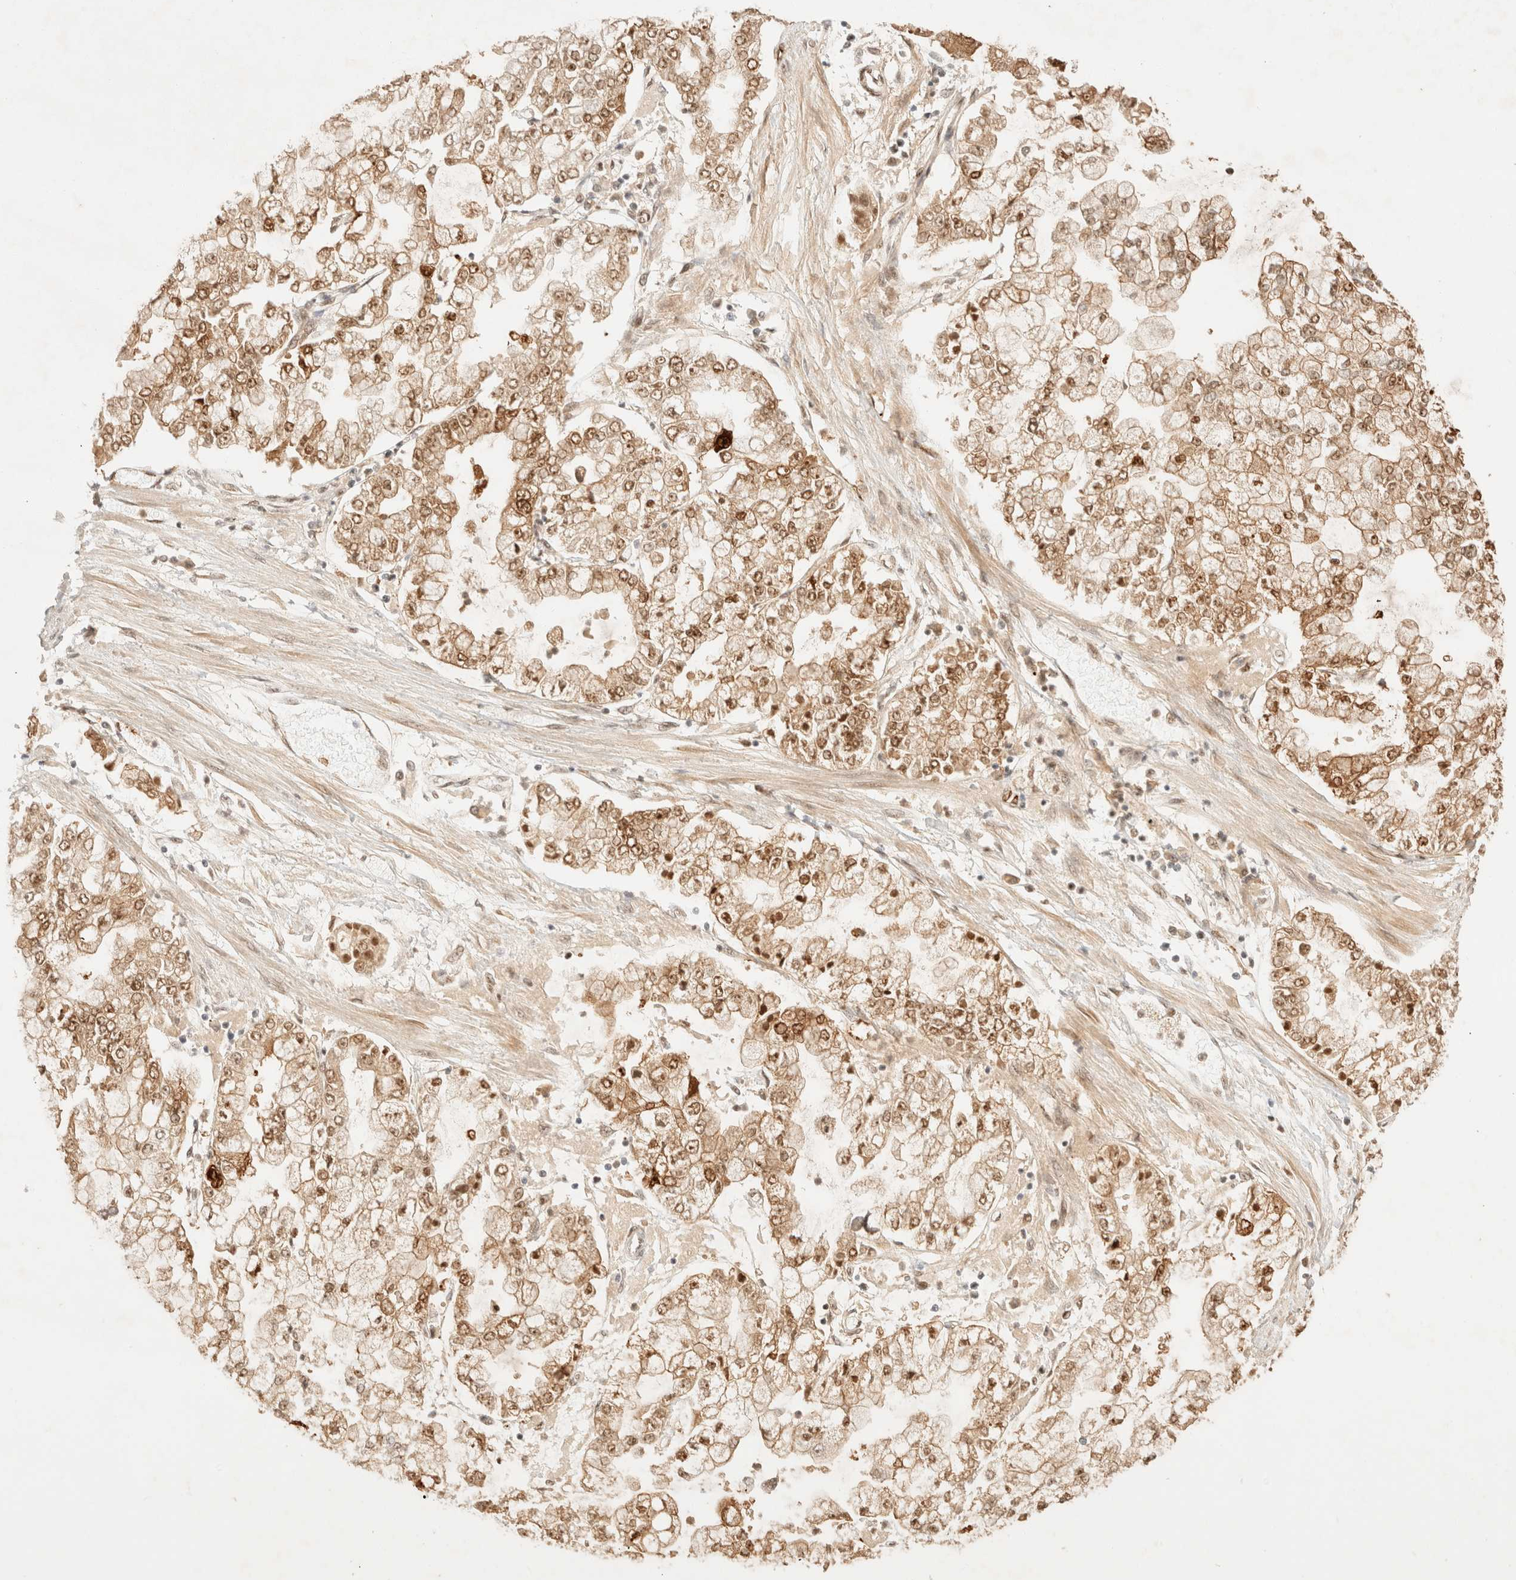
{"staining": {"intensity": "moderate", "quantity": ">75%", "location": "nuclear"}, "tissue": "stomach cancer", "cell_type": "Tumor cells", "image_type": "cancer", "snomed": [{"axis": "morphology", "description": "Adenocarcinoma, NOS"}, {"axis": "topography", "description": "Stomach"}], "caption": "Immunohistochemistry (DAB) staining of human adenocarcinoma (stomach) demonstrates moderate nuclear protein positivity in approximately >75% of tumor cells. (DAB IHC, brown staining for protein, blue staining for nuclei).", "gene": "ZNF768", "patient": {"sex": "male", "age": 76}}